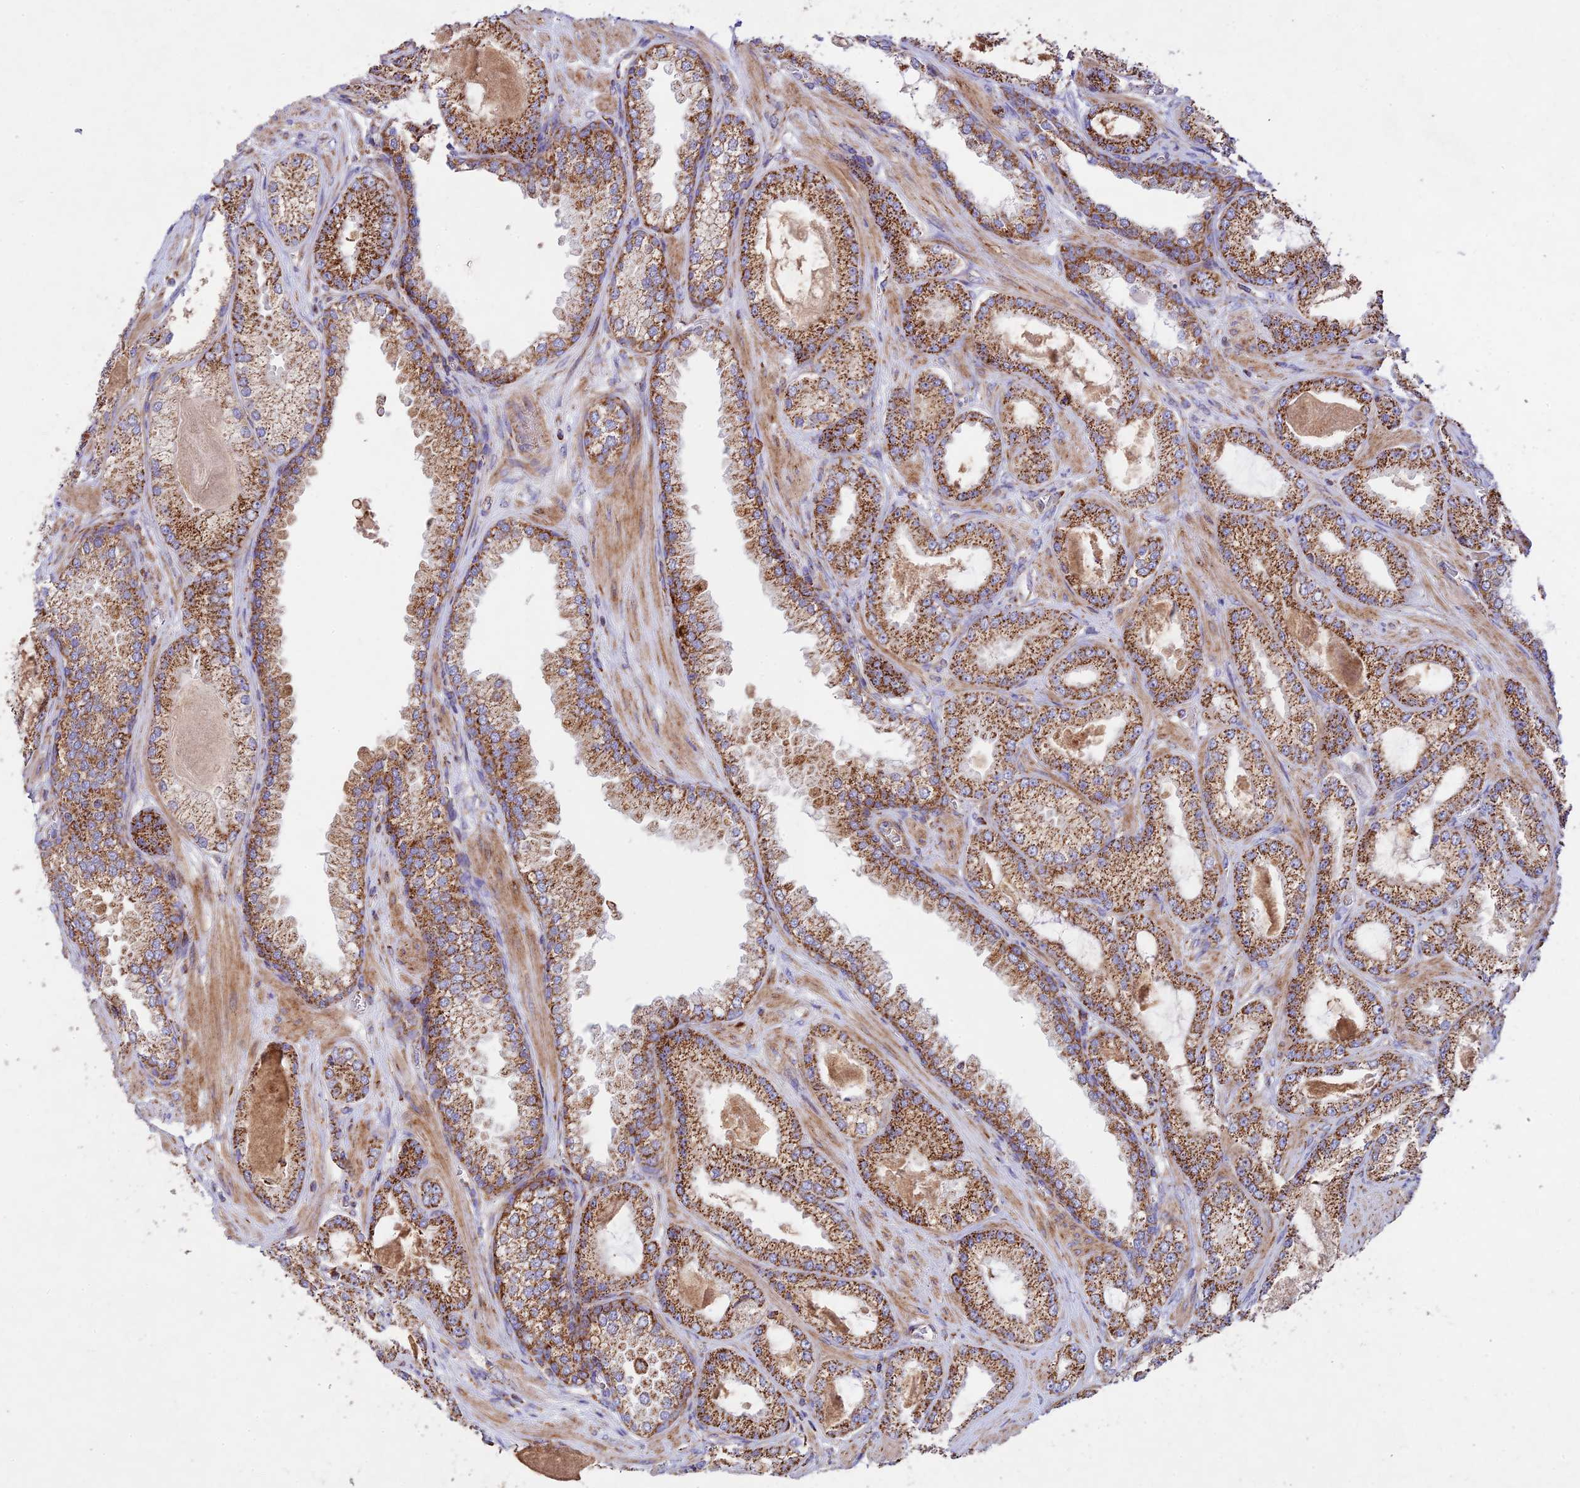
{"staining": {"intensity": "strong", "quantity": ">75%", "location": "cytoplasmic/membranous"}, "tissue": "prostate cancer", "cell_type": "Tumor cells", "image_type": "cancer", "snomed": [{"axis": "morphology", "description": "Adenocarcinoma, Low grade"}, {"axis": "topography", "description": "Prostate"}], "caption": "Prostate cancer (low-grade adenocarcinoma) was stained to show a protein in brown. There is high levels of strong cytoplasmic/membranous staining in approximately >75% of tumor cells.", "gene": "KHDC3L", "patient": {"sex": "male", "age": 57}}